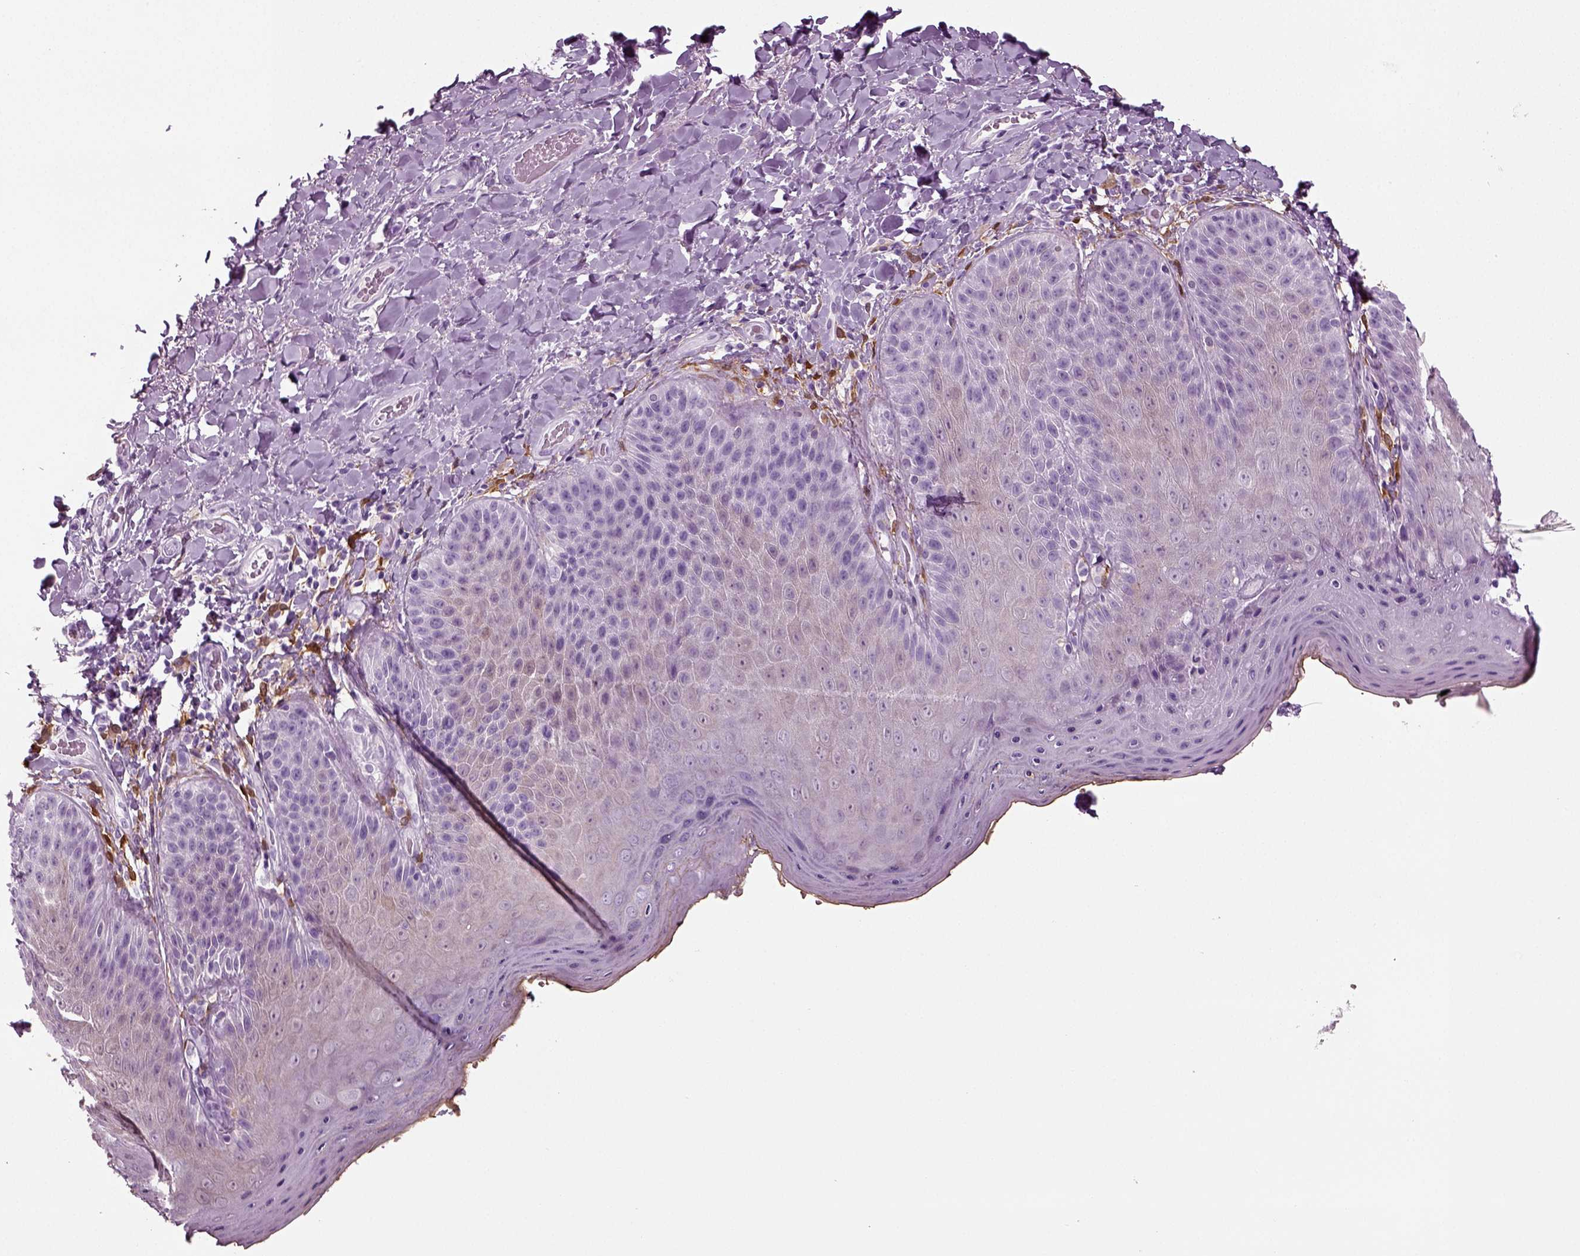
{"staining": {"intensity": "negative", "quantity": "none", "location": "none"}, "tissue": "skin", "cell_type": "Epidermal cells", "image_type": "normal", "snomed": [{"axis": "morphology", "description": "Normal tissue, NOS"}, {"axis": "topography", "description": "Anal"}], "caption": "This histopathology image is of unremarkable skin stained with IHC to label a protein in brown with the nuclei are counter-stained blue. There is no positivity in epidermal cells.", "gene": "CRABP1", "patient": {"sex": "male", "age": 53}}